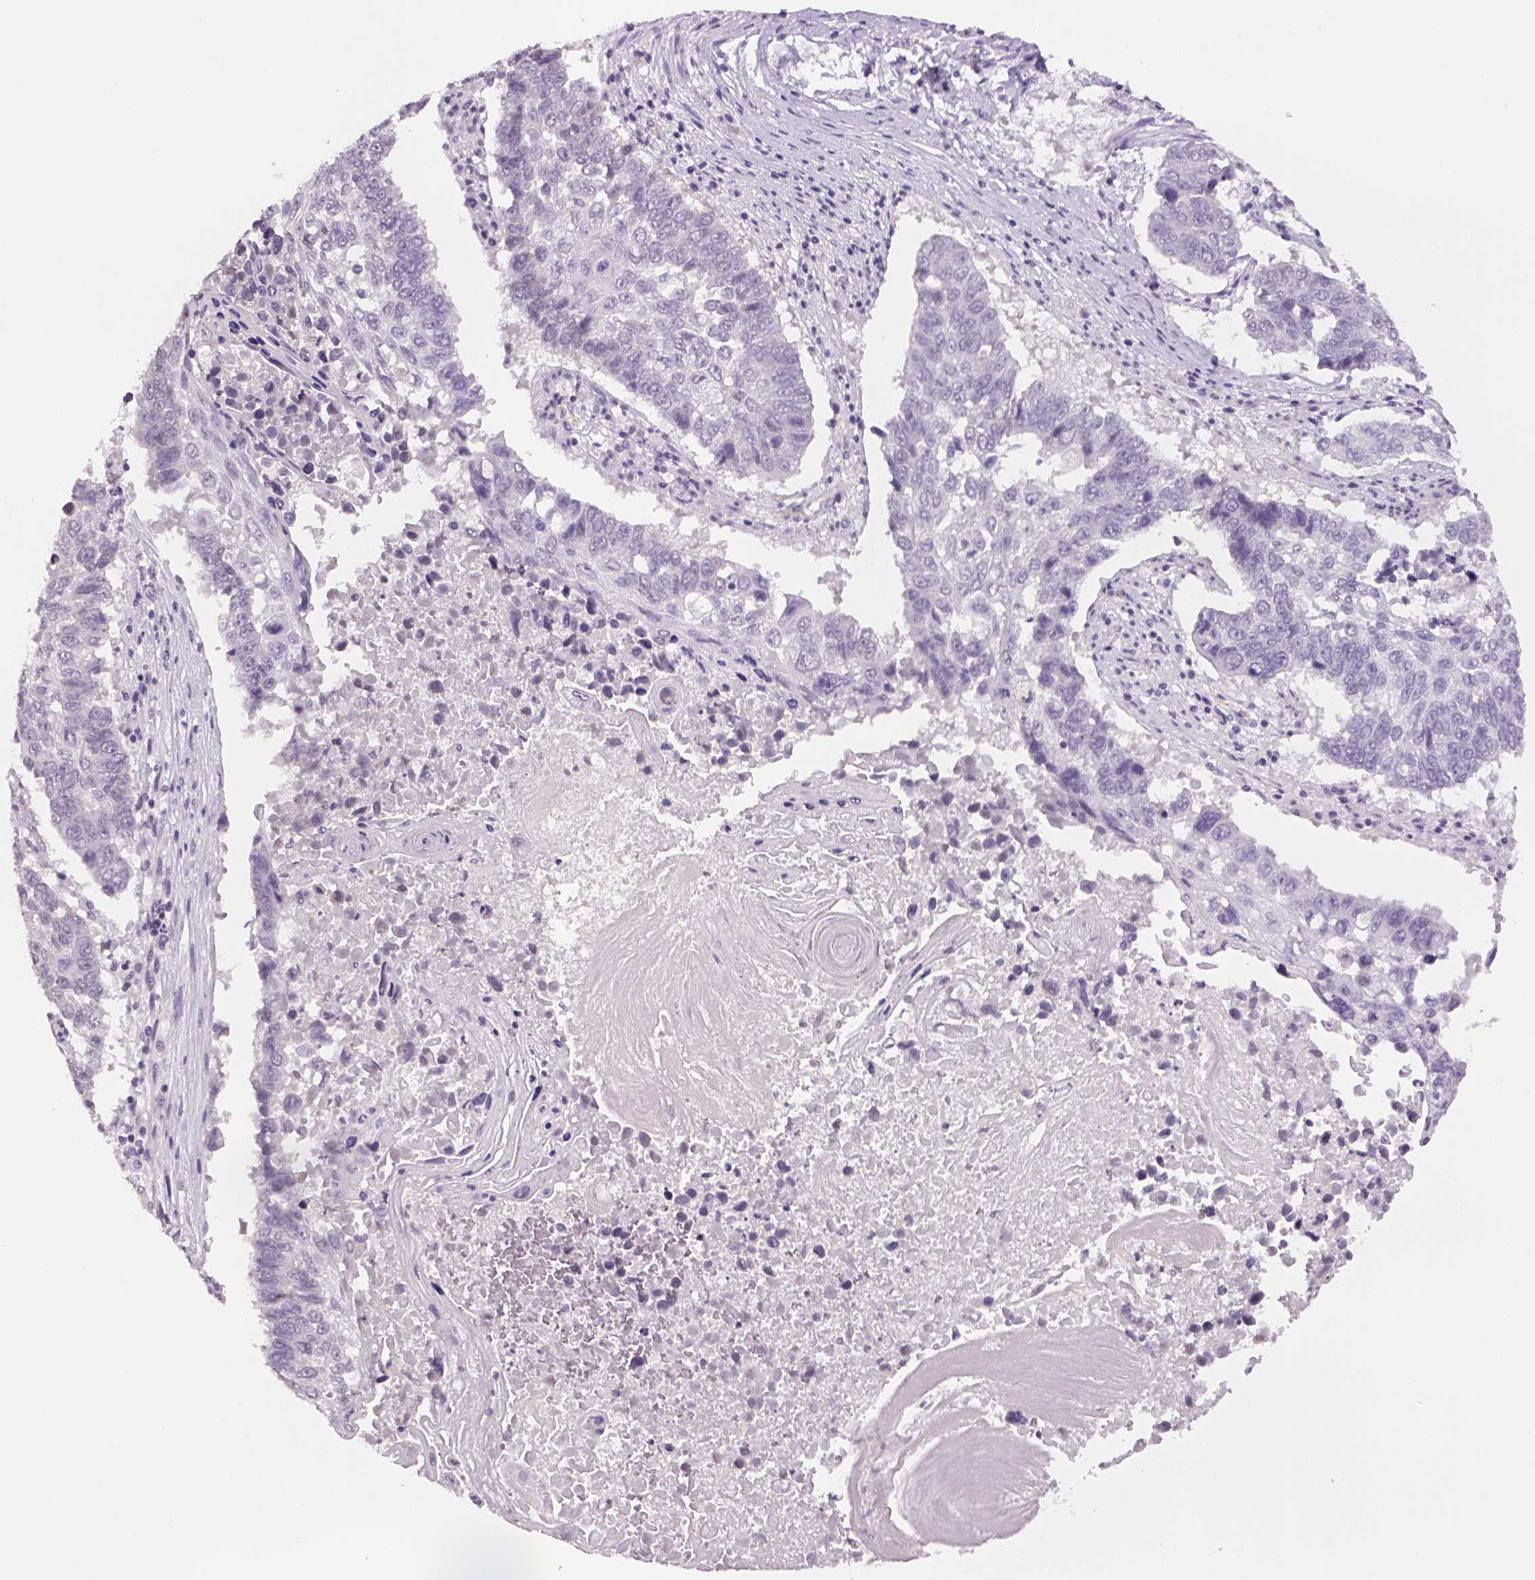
{"staining": {"intensity": "negative", "quantity": "none", "location": "none"}, "tissue": "lung cancer", "cell_type": "Tumor cells", "image_type": "cancer", "snomed": [{"axis": "morphology", "description": "Squamous cell carcinoma, NOS"}, {"axis": "topography", "description": "Lung"}], "caption": "A micrograph of lung cancer (squamous cell carcinoma) stained for a protein reveals no brown staining in tumor cells.", "gene": "PRRT1", "patient": {"sex": "male", "age": 73}}